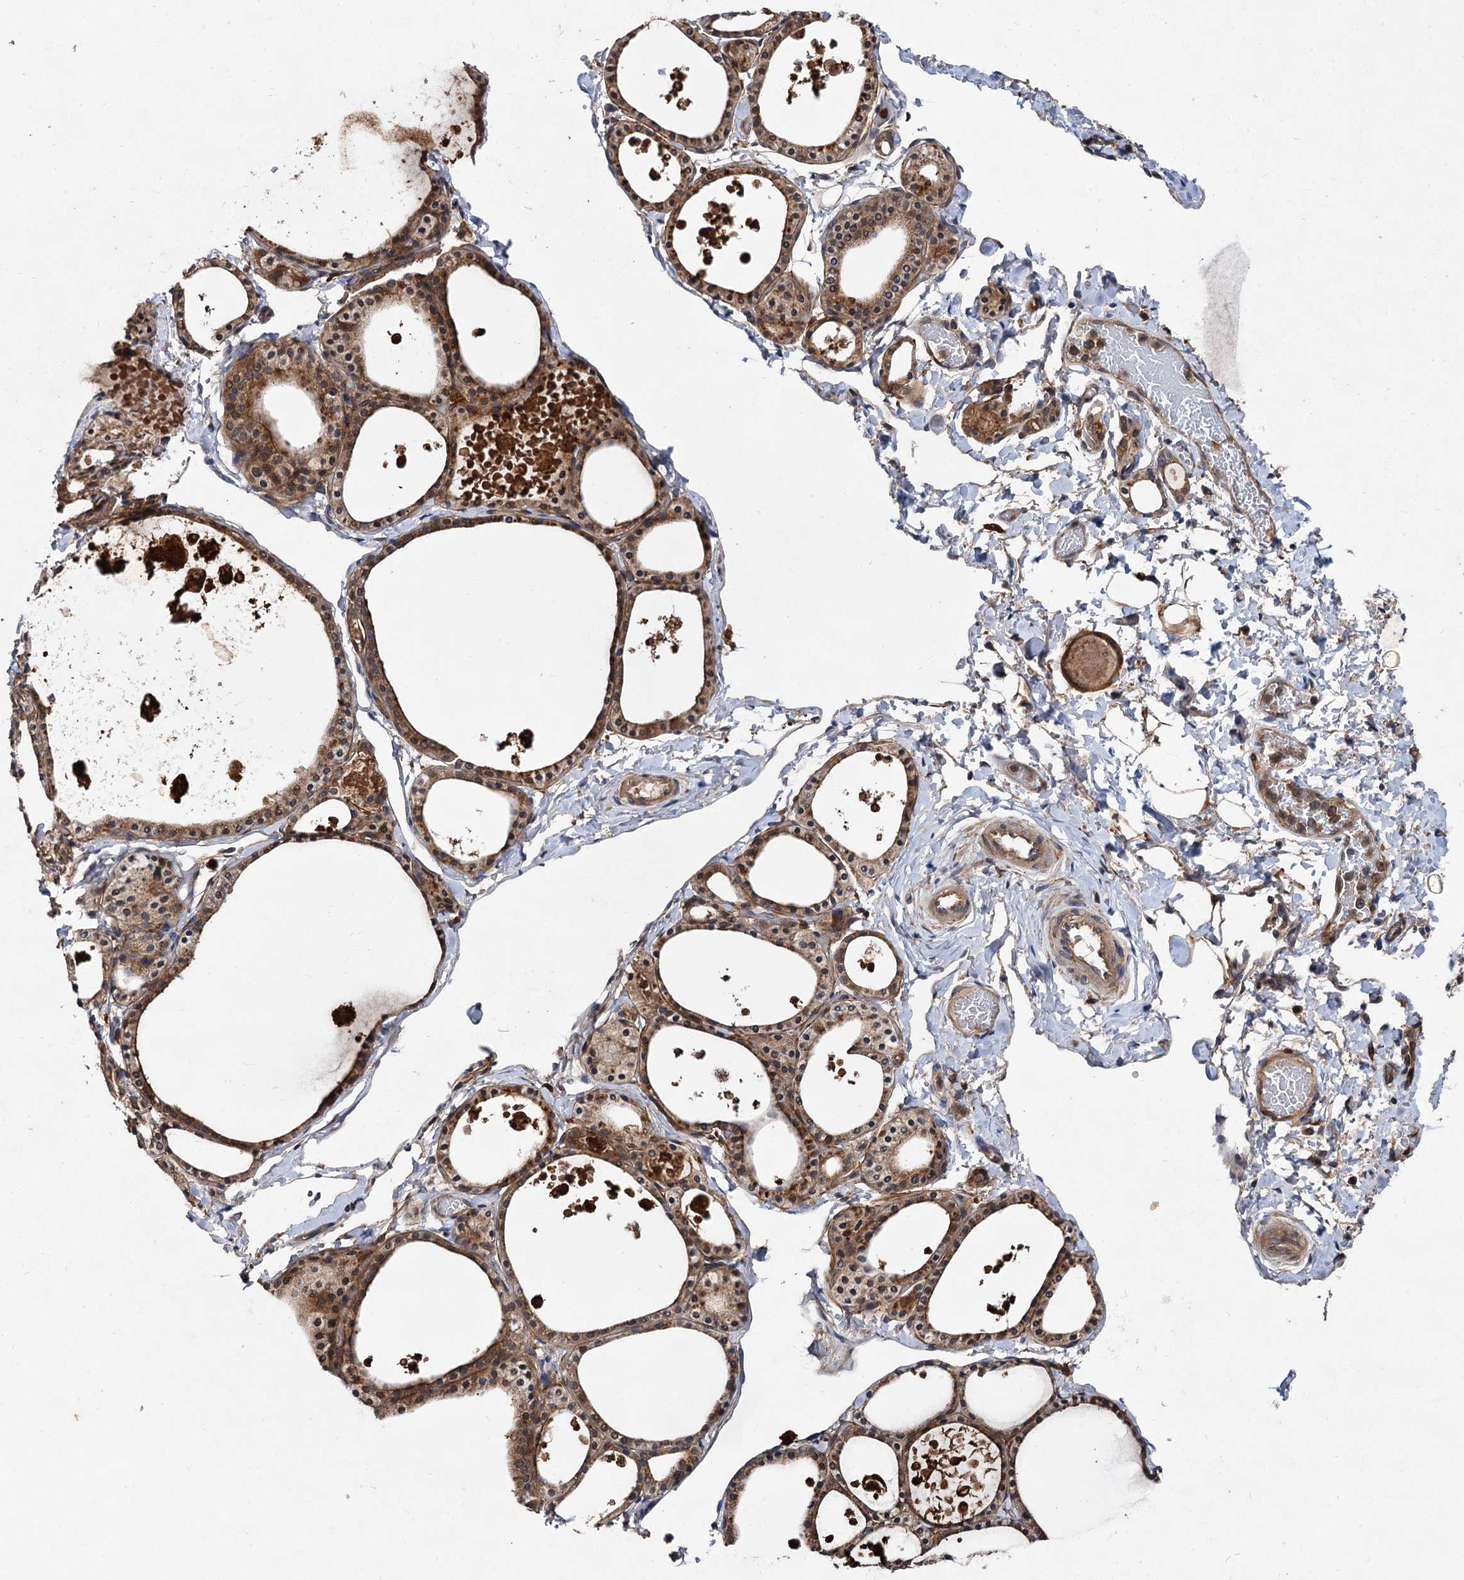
{"staining": {"intensity": "moderate", "quantity": ">75%", "location": "cytoplasmic/membranous"}, "tissue": "thyroid gland", "cell_type": "Glandular cells", "image_type": "normal", "snomed": [{"axis": "morphology", "description": "Normal tissue, NOS"}, {"axis": "topography", "description": "Thyroid gland"}], "caption": "Glandular cells demonstrate moderate cytoplasmic/membranous staining in approximately >75% of cells in normal thyroid gland. (DAB (3,3'-diaminobenzidine) = brown stain, brightfield microscopy at high magnification).", "gene": "VPS29", "patient": {"sex": "male", "age": 56}}